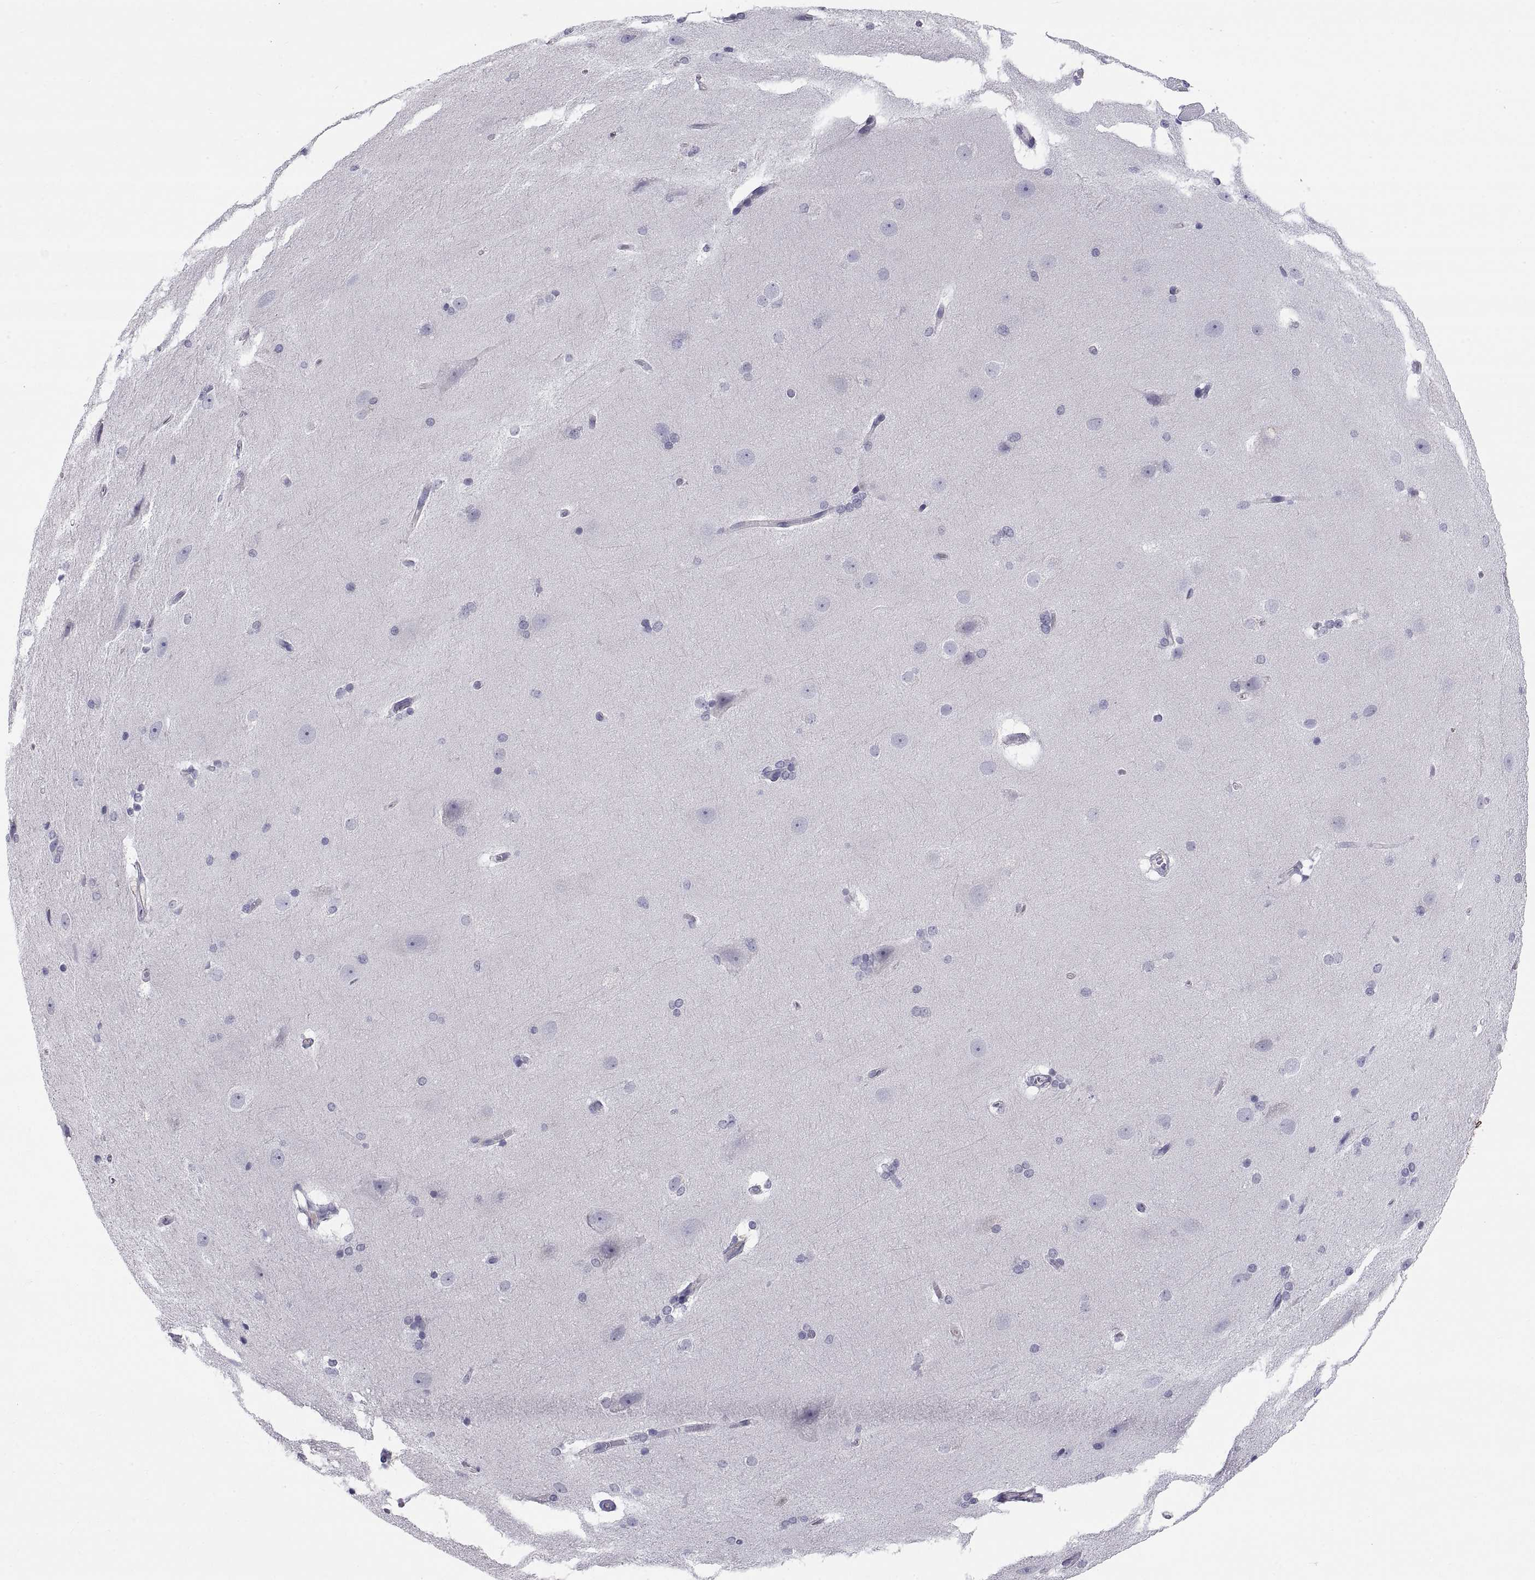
{"staining": {"intensity": "negative", "quantity": "none", "location": "none"}, "tissue": "hippocampus", "cell_type": "Glial cells", "image_type": "normal", "snomed": [{"axis": "morphology", "description": "Normal tissue, NOS"}, {"axis": "topography", "description": "Cerebral cortex"}, {"axis": "topography", "description": "Hippocampus"}], "caption": "DAB (3,3'-diaminobenzidine) immunohistochemical staining of normal human hippocampus reveals no significant expression in glial cells.", "gene": "PKP1", "patient": {"sex": "female", "age": 19}}